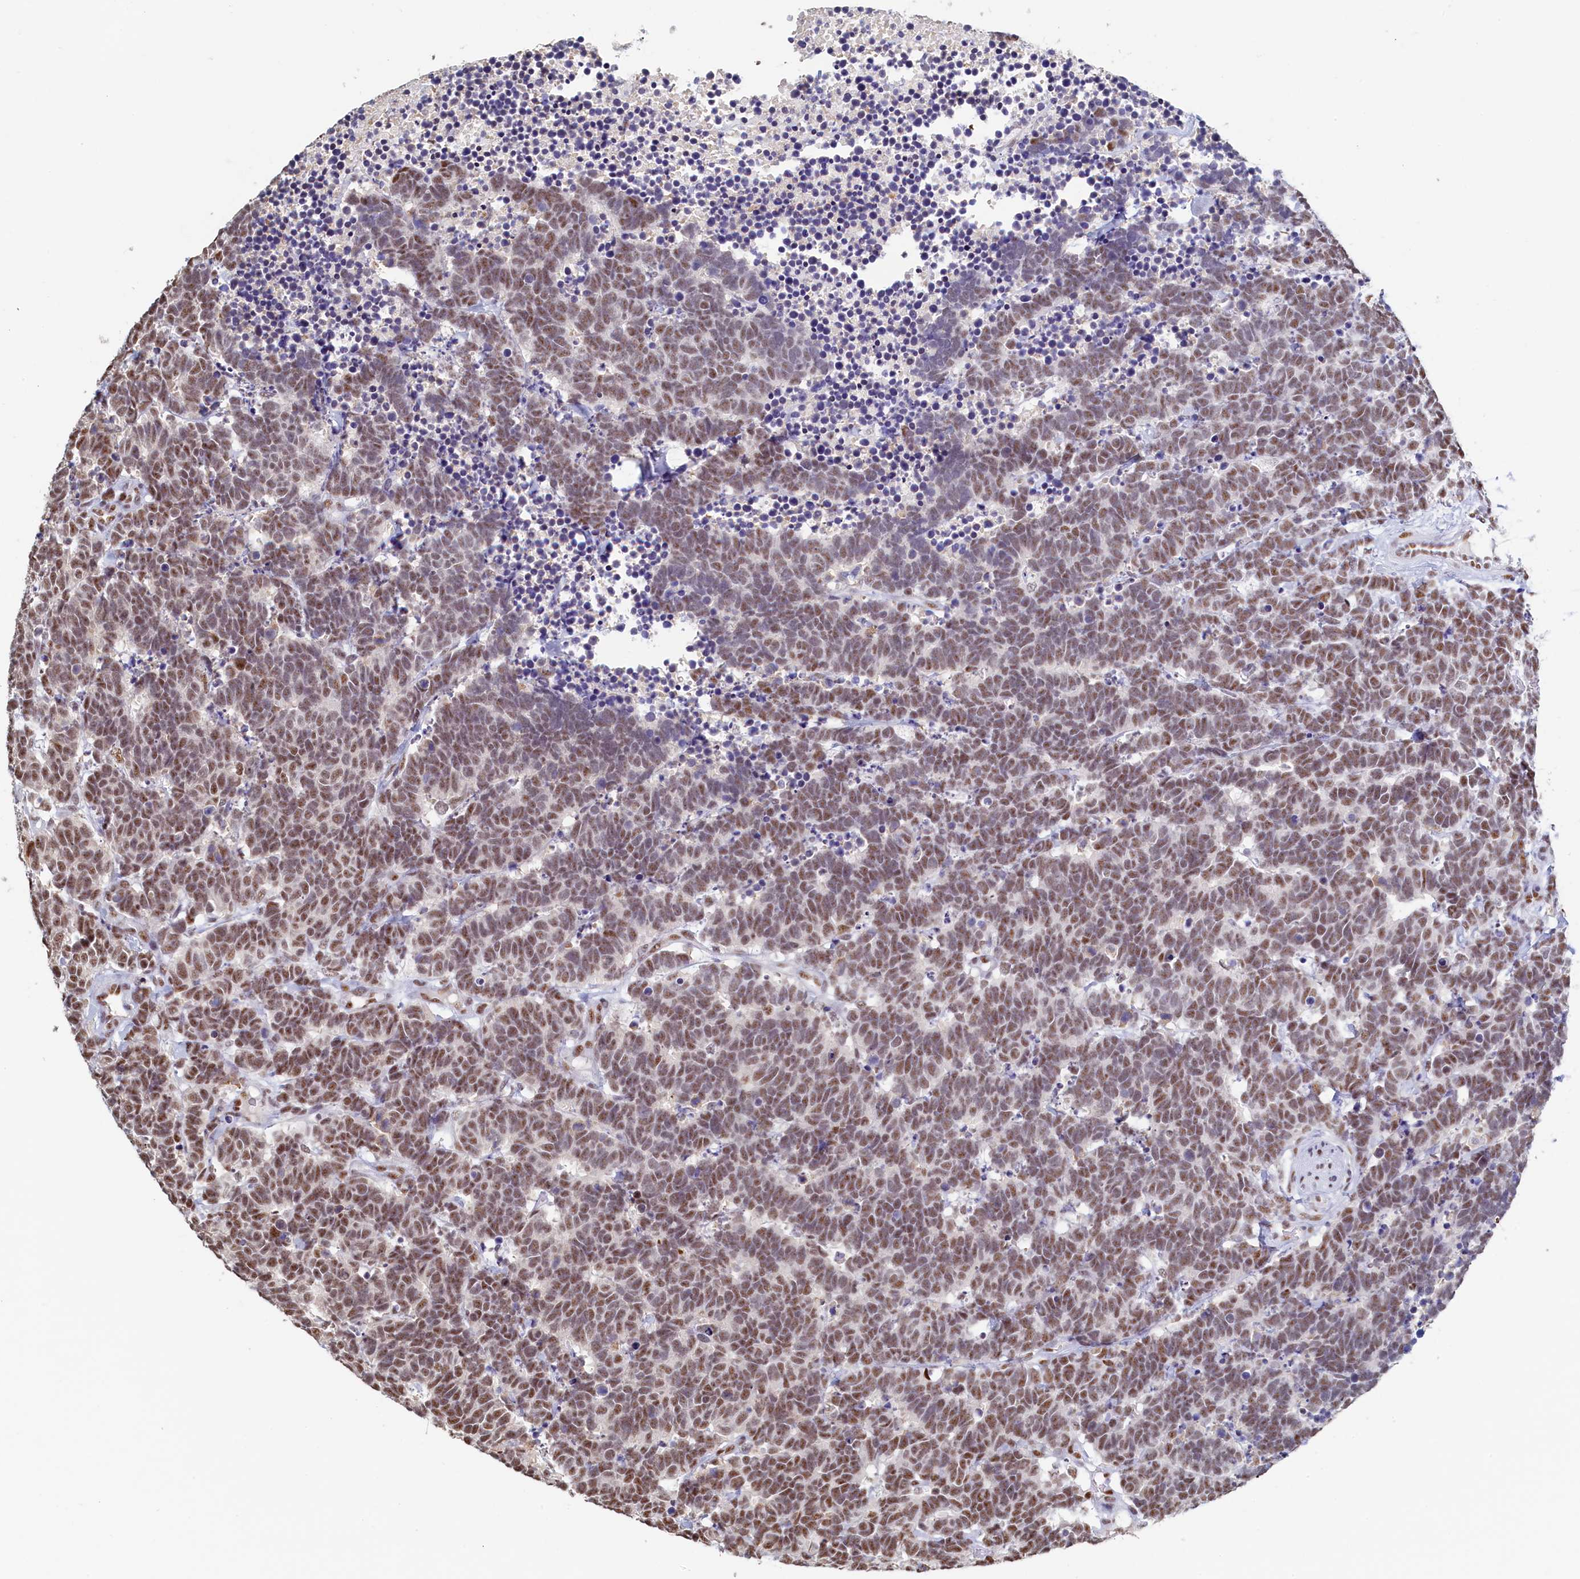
{"staining": {"intensity": "moderate", "quantity": "25%-75%", "location": "nuclear"}, "tissue": "carcinoid", "cell_type": "Tumor cells", "image_type": "cancer", "snomed": [{"axis": "morphology", "description": "Carcinoma, NOS"}, {"axis": "morphology", "description": "Carcinoid, malignant, NOS"}, {"axis": "topography", "description": "Urinary bladder"}], "caption": "Immunohistochemical staining of carcinoid (malignant) displays medium levels of moderate nuclear protein positivity in approximately 25%-75% of tumor cells.", "gene": "MOSPD3", "patient": {"sex": "male", "age": 57}}